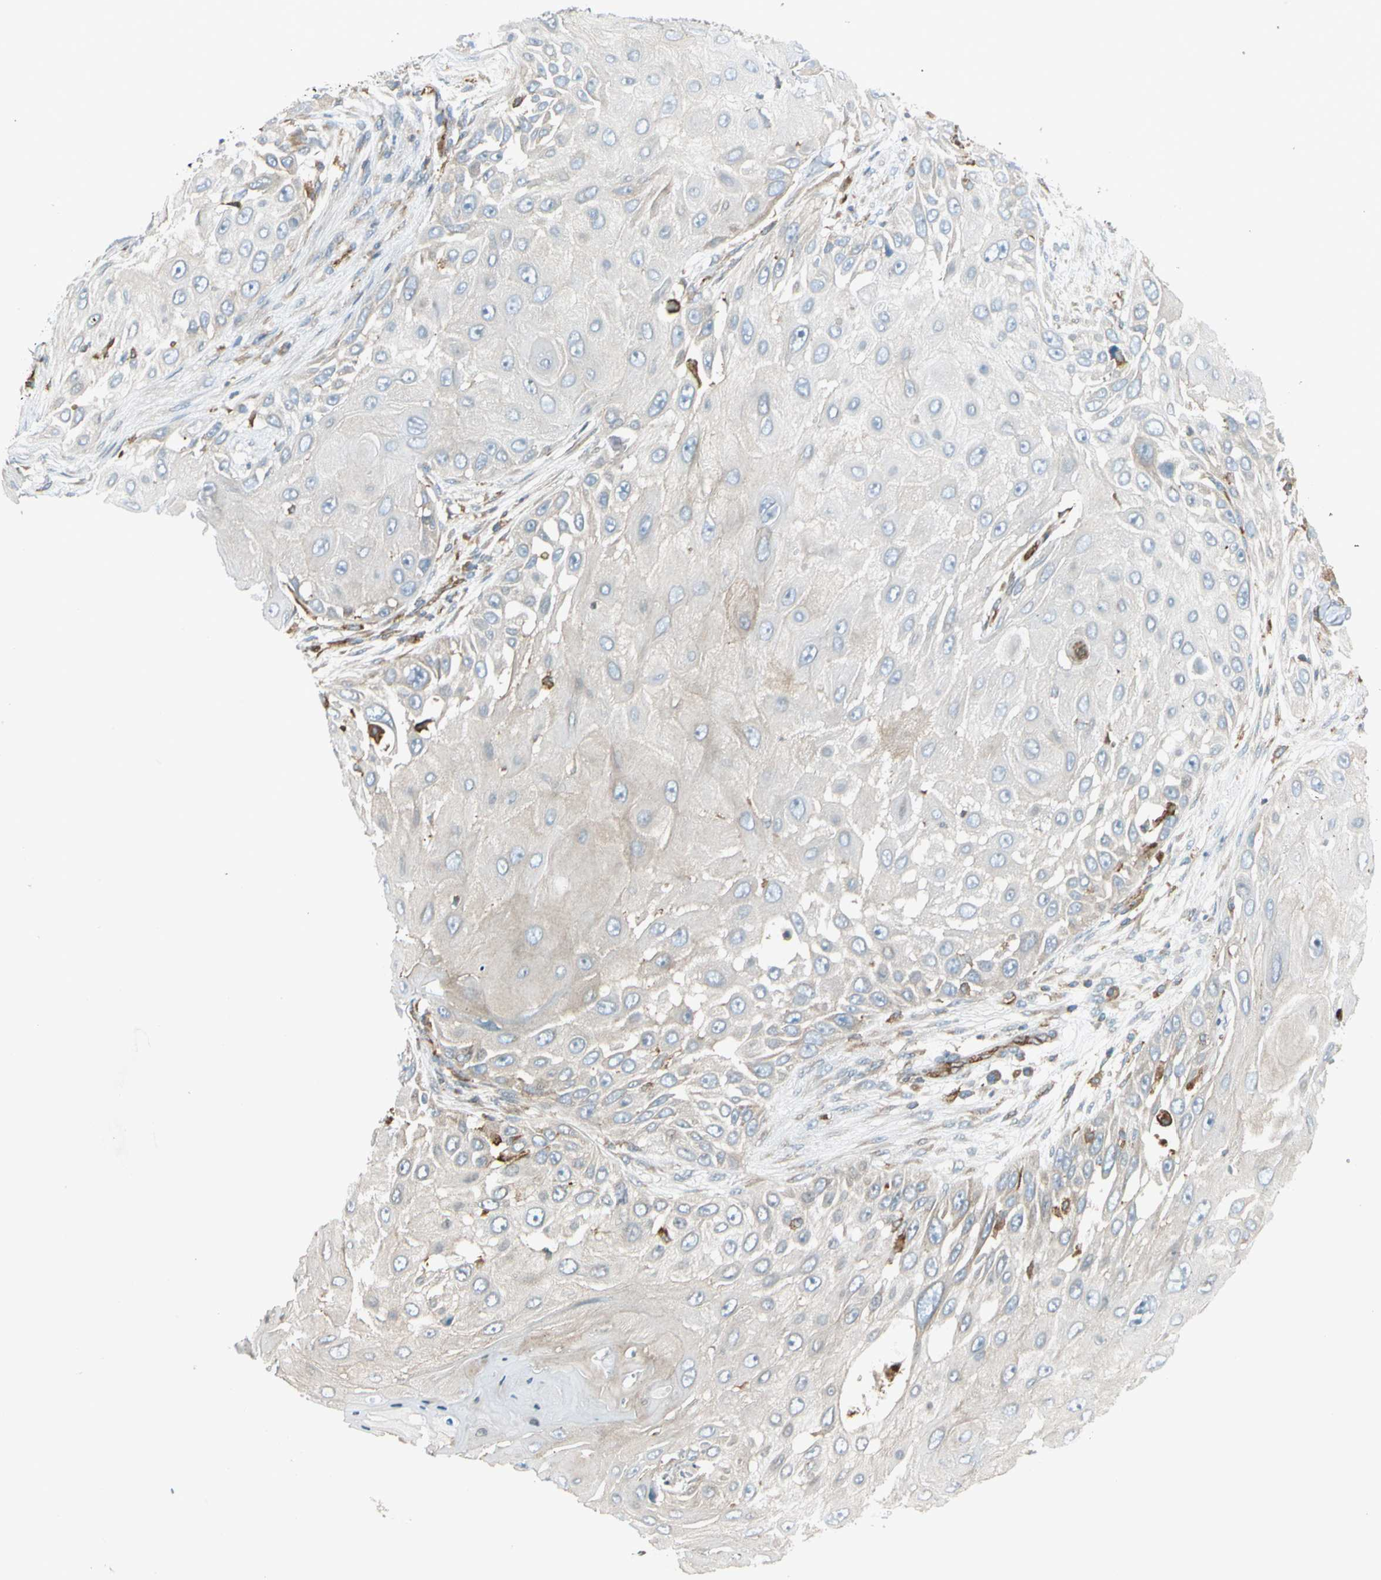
{"staining": {"intensity": "negative", "quantity": "none", "location": "none"}, "tissue": "skin cancer", "cell_type": "Tumor cells", "image_type": "cancer", "snomed": [{"axis": "morphology", "description": "Squamous cell carcinoma, NOS"}, {"axis": "topography", "description": "Skin"}], "caption": "High power microscopy micrograph of an immunohistochemistry (IHC) micrograph of skin cancer (squamous cell carcinoma), revealing no significant expression in tumor cells.", "gene": "TRIO", "patient": {"sex": "female", "age": 44}}